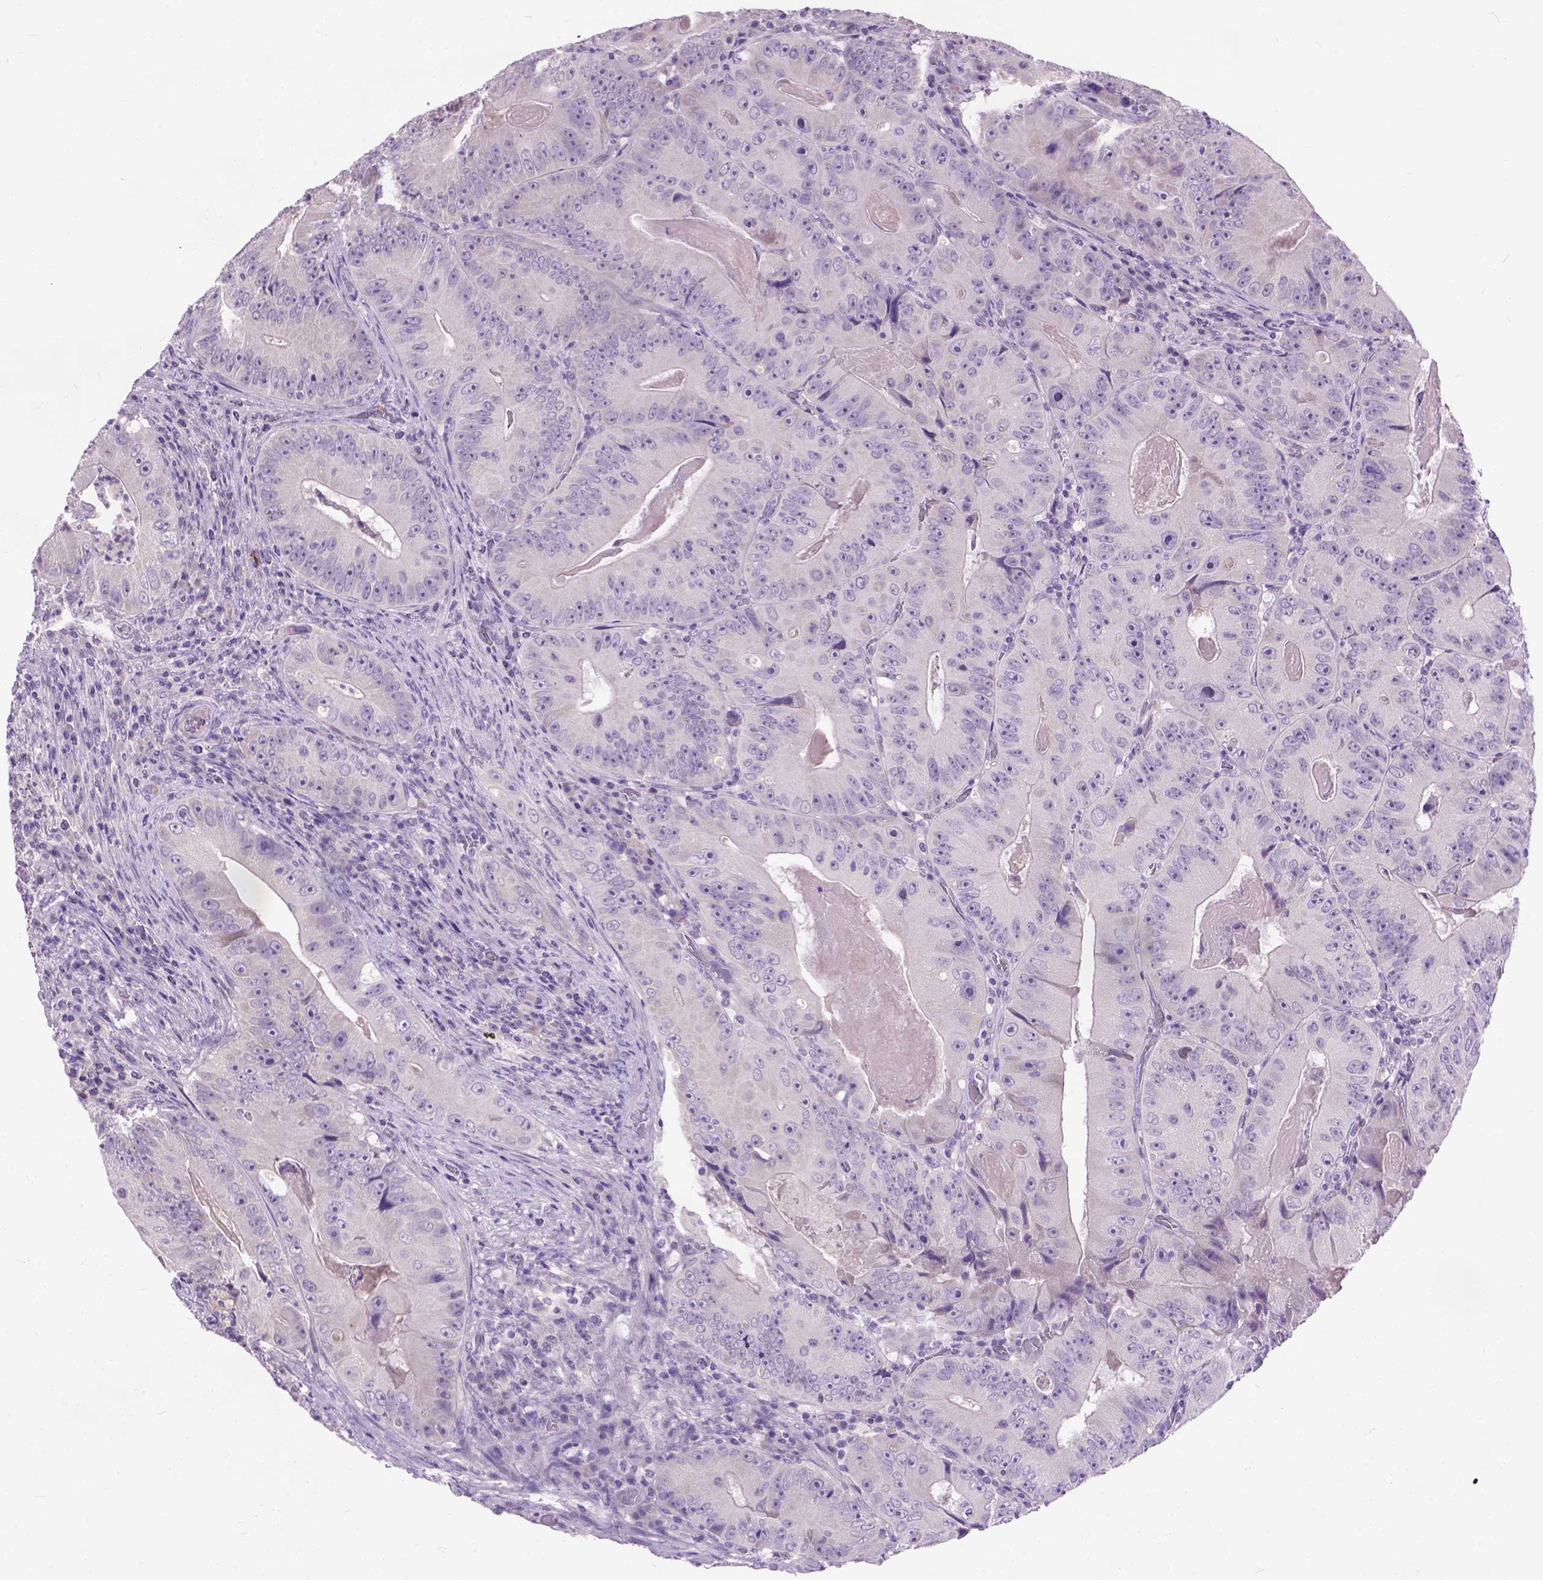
{"staining": {"intensity": "negative", "quantity": "none", "location": "none"}, "tissue": "colorectal cancer", "cell_type": "Tumor cells", "image_type": "cancer", "snomed": [{"axis": "morphology", "description": "Adenocarcinoma, NOS"}, {"axis": "topography", "description": "Colon"}], "caption": "Immunohistochemistry image of neoplastic tissue: adenocarcinoma (colorectal) stained with DAB displays no significant protein staining in tumor cells.", "gene": "MAPT", "patient": {"sex": "female", "age": 86}}